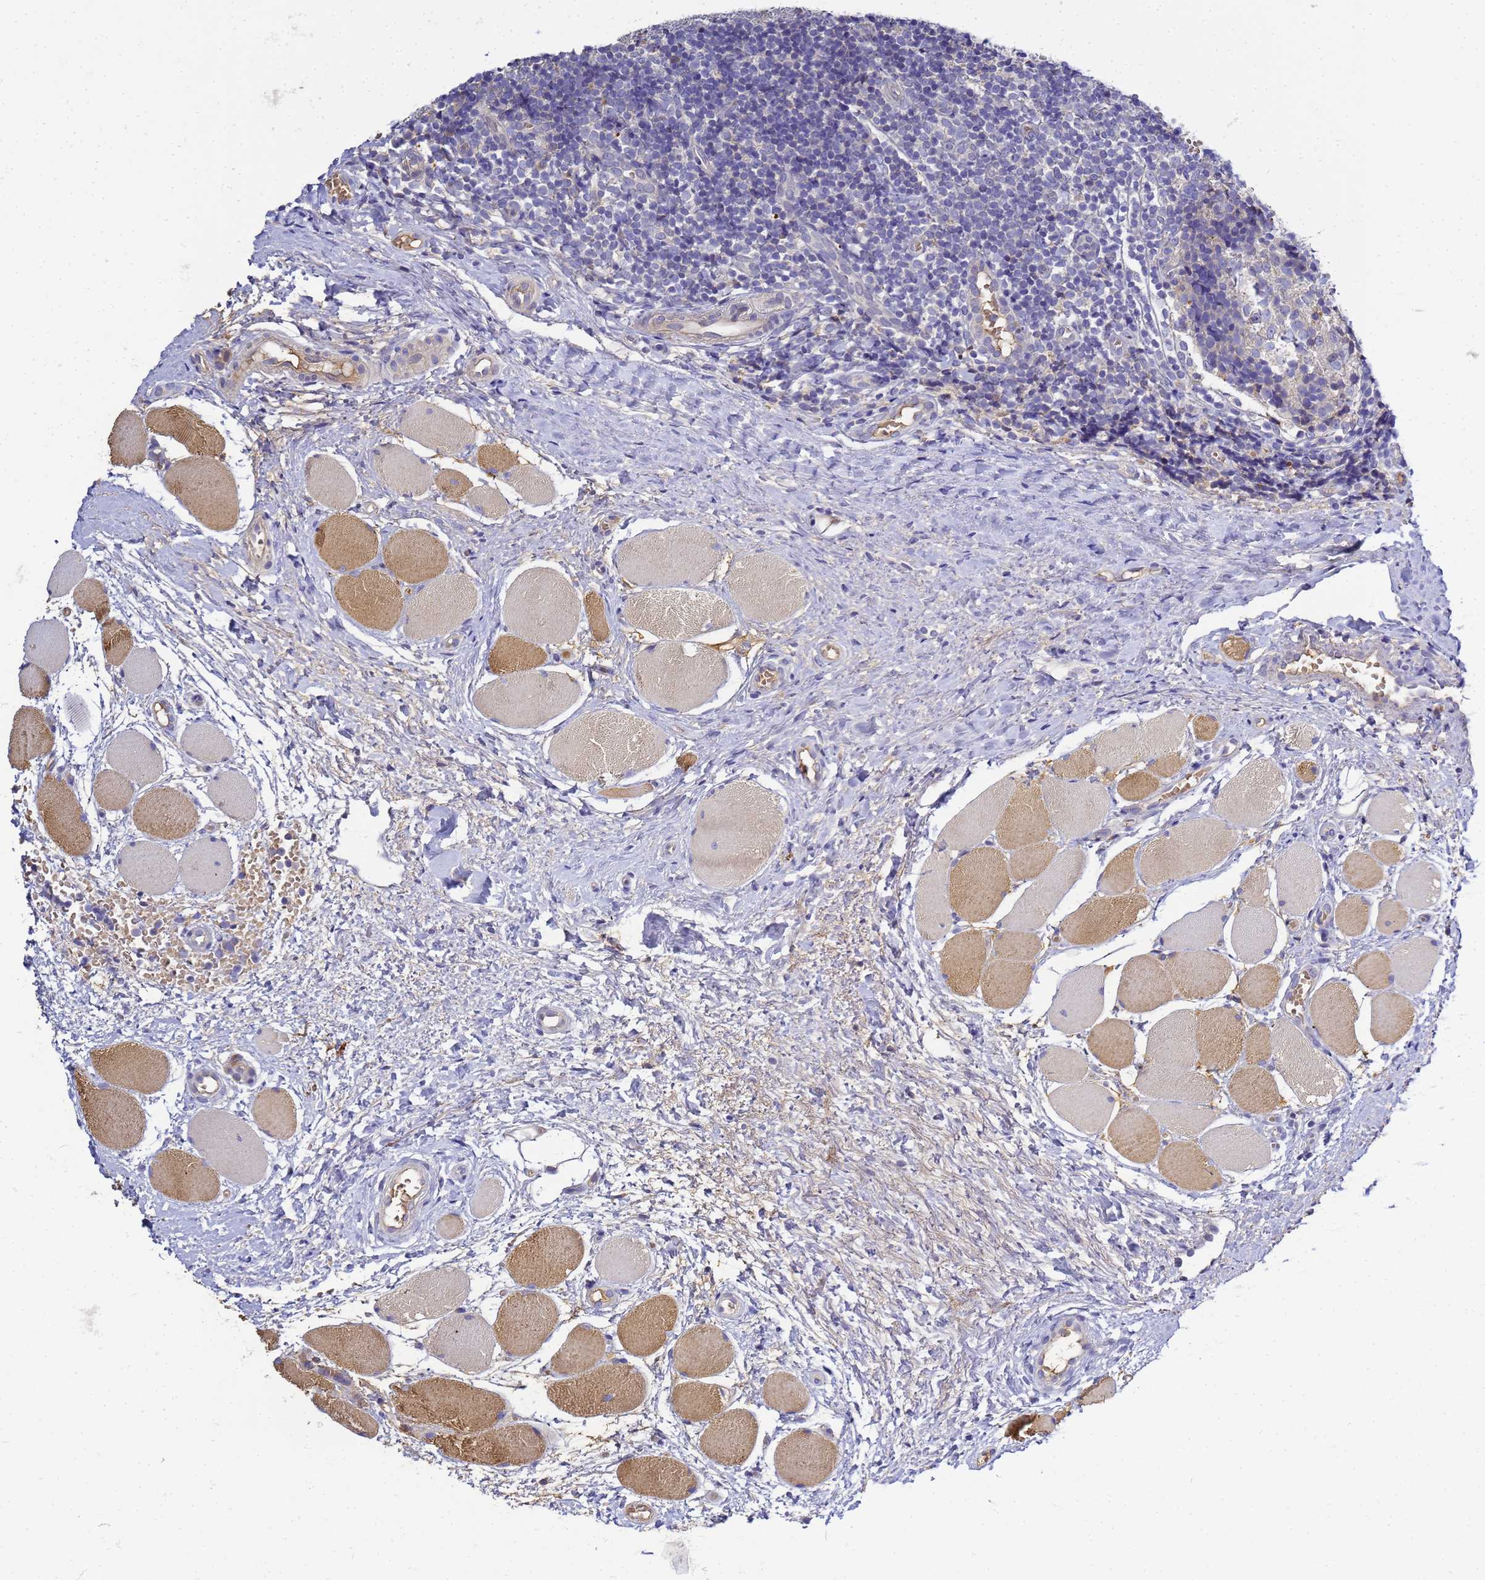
{"staining": {"intensity": "negative", "quantity": "none", "location": "none"}, "tissue": "tonsil", "cell_type": "Germinal center cells", "image_type": "normal", "snomed": [{"axis": "morphology", "description": "Normal tissue, NOS"}, {"axis": "topography", "description": "Tonsil"}], "caption": "IHC of benign tonsil demonstrates no positivity in germinal center cells.", "gene": "TBCD", "patient": {"sex": "female", "age": 19}}